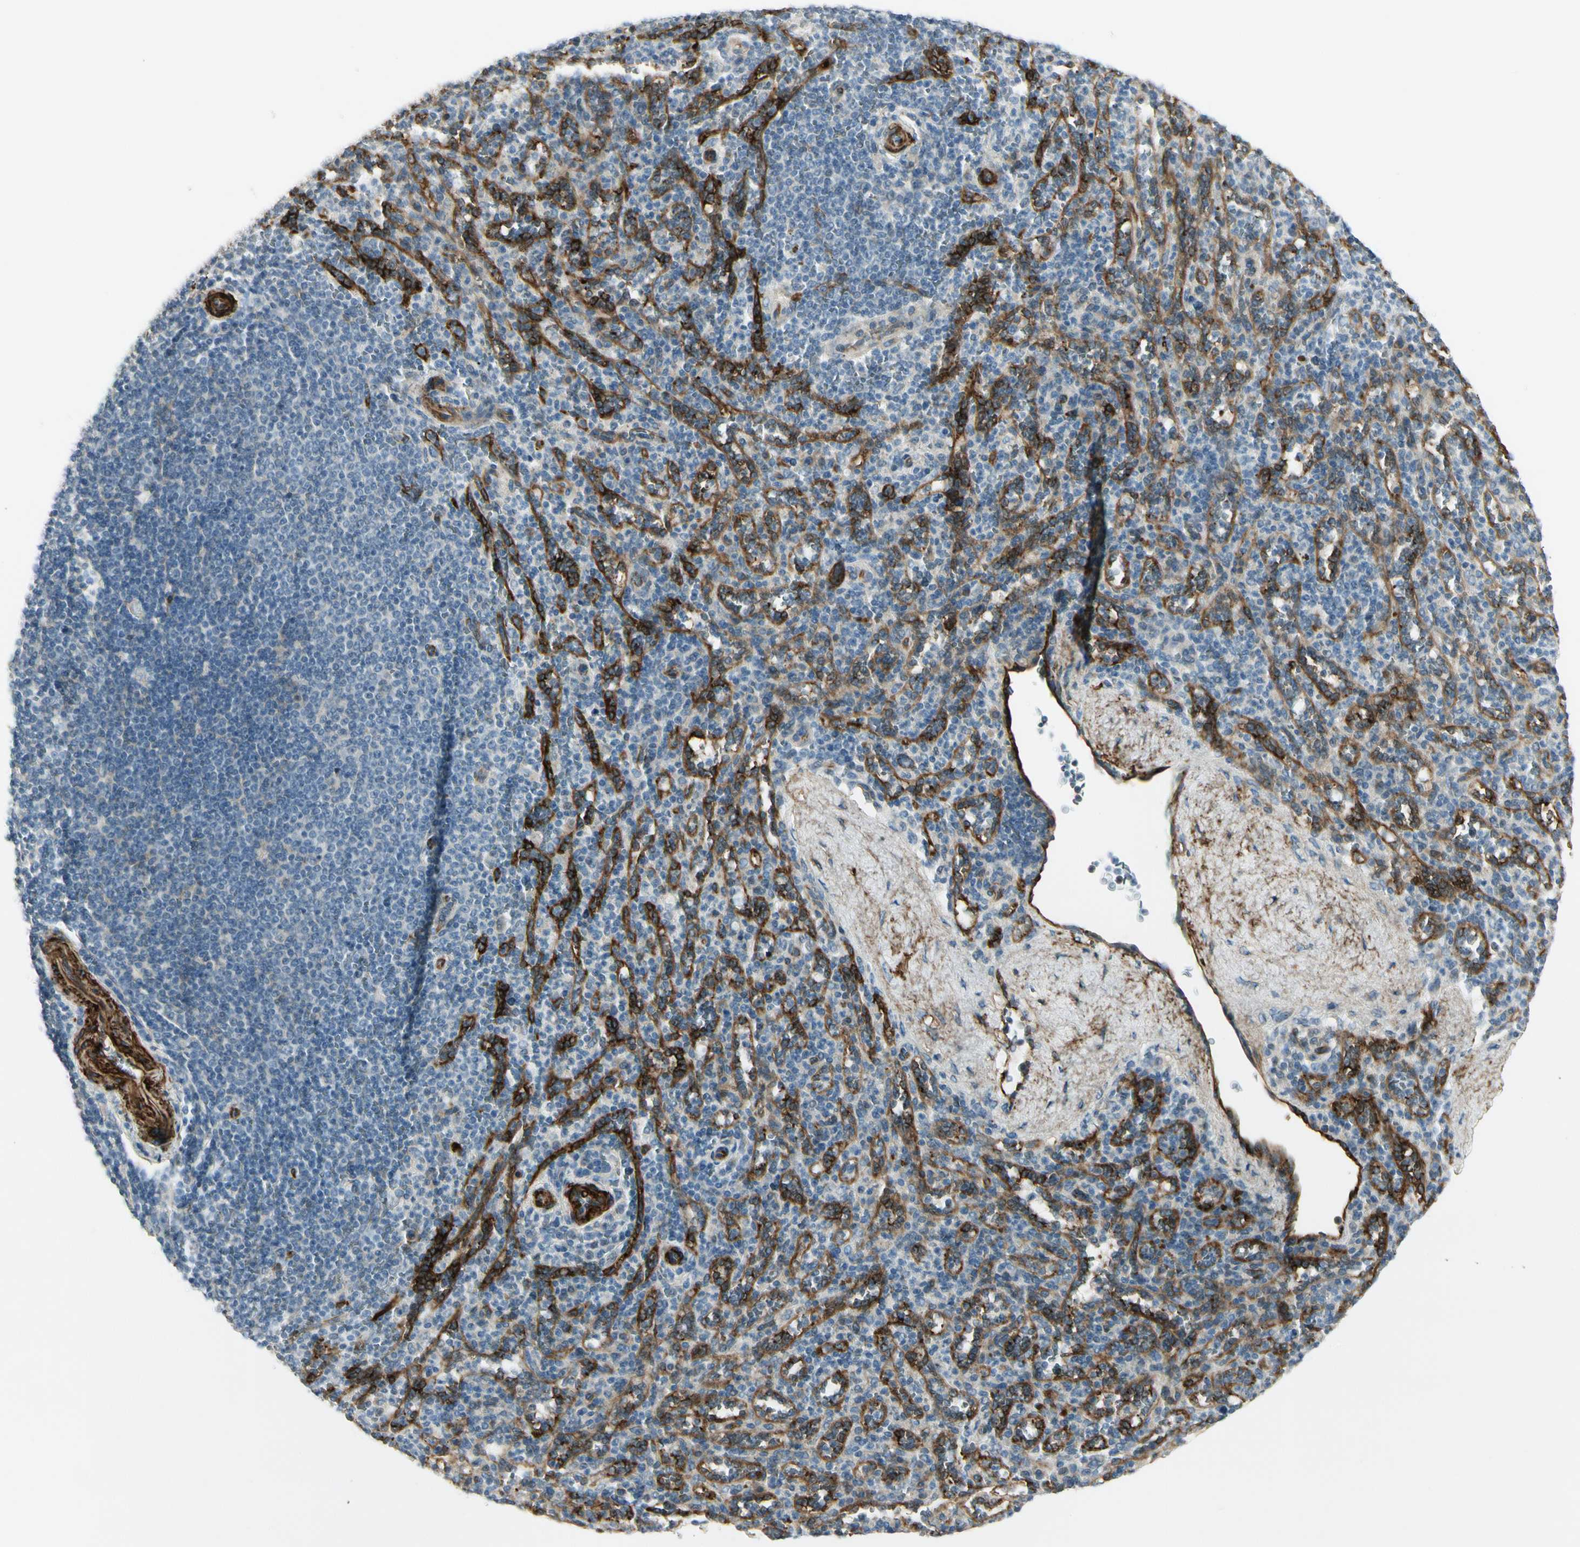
{"staining": {"intensity": "negative", "quantity": "none", "location": "none"}, "tissue": "spleen", "cell_type": "Cells in red pulp", "image_type": "normal", "snomed": [{"axis": "morphology", "description": "Normal tissue, NOS"}, {"axis": "topography", "description": "Spleen"}], "caption": "IHC photomicrograph of normal spleen: human spleen stained with DAB (3,3'-diaminobenzidine) shows no significant protein positivity in cells in red pulp. (Stains: DAB immunohistochemistry with hematoxylin counter stain, Microscopy: brightfield microscopy at high magnification).", "gene": "MCAM", "patient": {"sex": "male", "age": 36}}